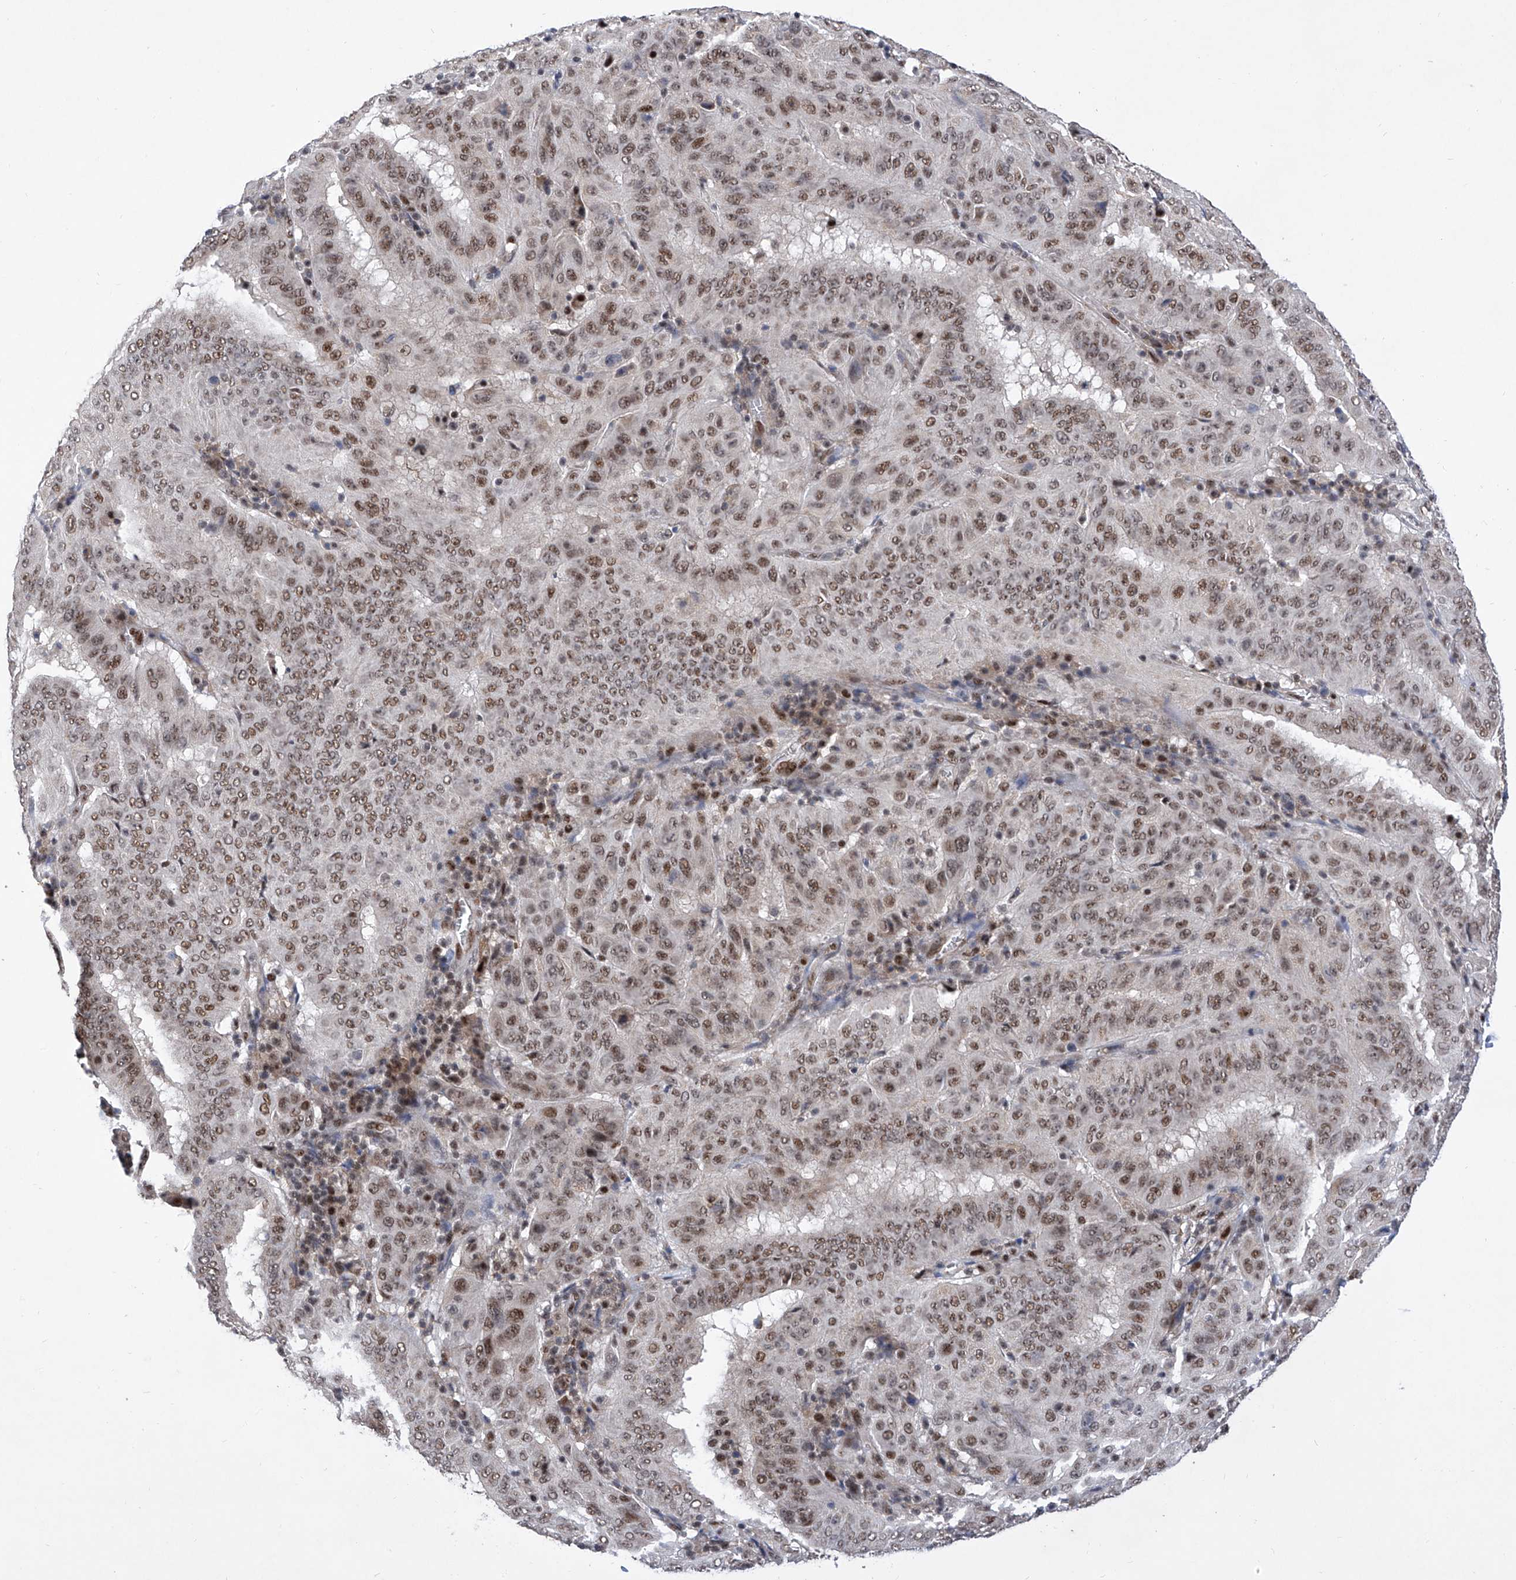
{"staining": {"intensity": "moderate", "quantity": ">75%", "location": "nuclear"}, "tissue": "pancreatic cancer", "cell_type": "Tumor cells", "image_type": "cancer", "snomed": [{"axis": "morphology", "description": "Adenocarcinoma, NOS"}, {"axis": "topography", "description": "Pancreas"}], "caption": "Immunohistochemical staining of human pancreatic cancer displays moderate nuclear protein positivity in approximately >75% of tumor cells. The staining is performed using DAB brown chromogen to label protein expression. The nuclei are counter-stained blue using hematoxylin.", "gene": "RAD54L", "patient": {"sex": "male", "age": 63}}